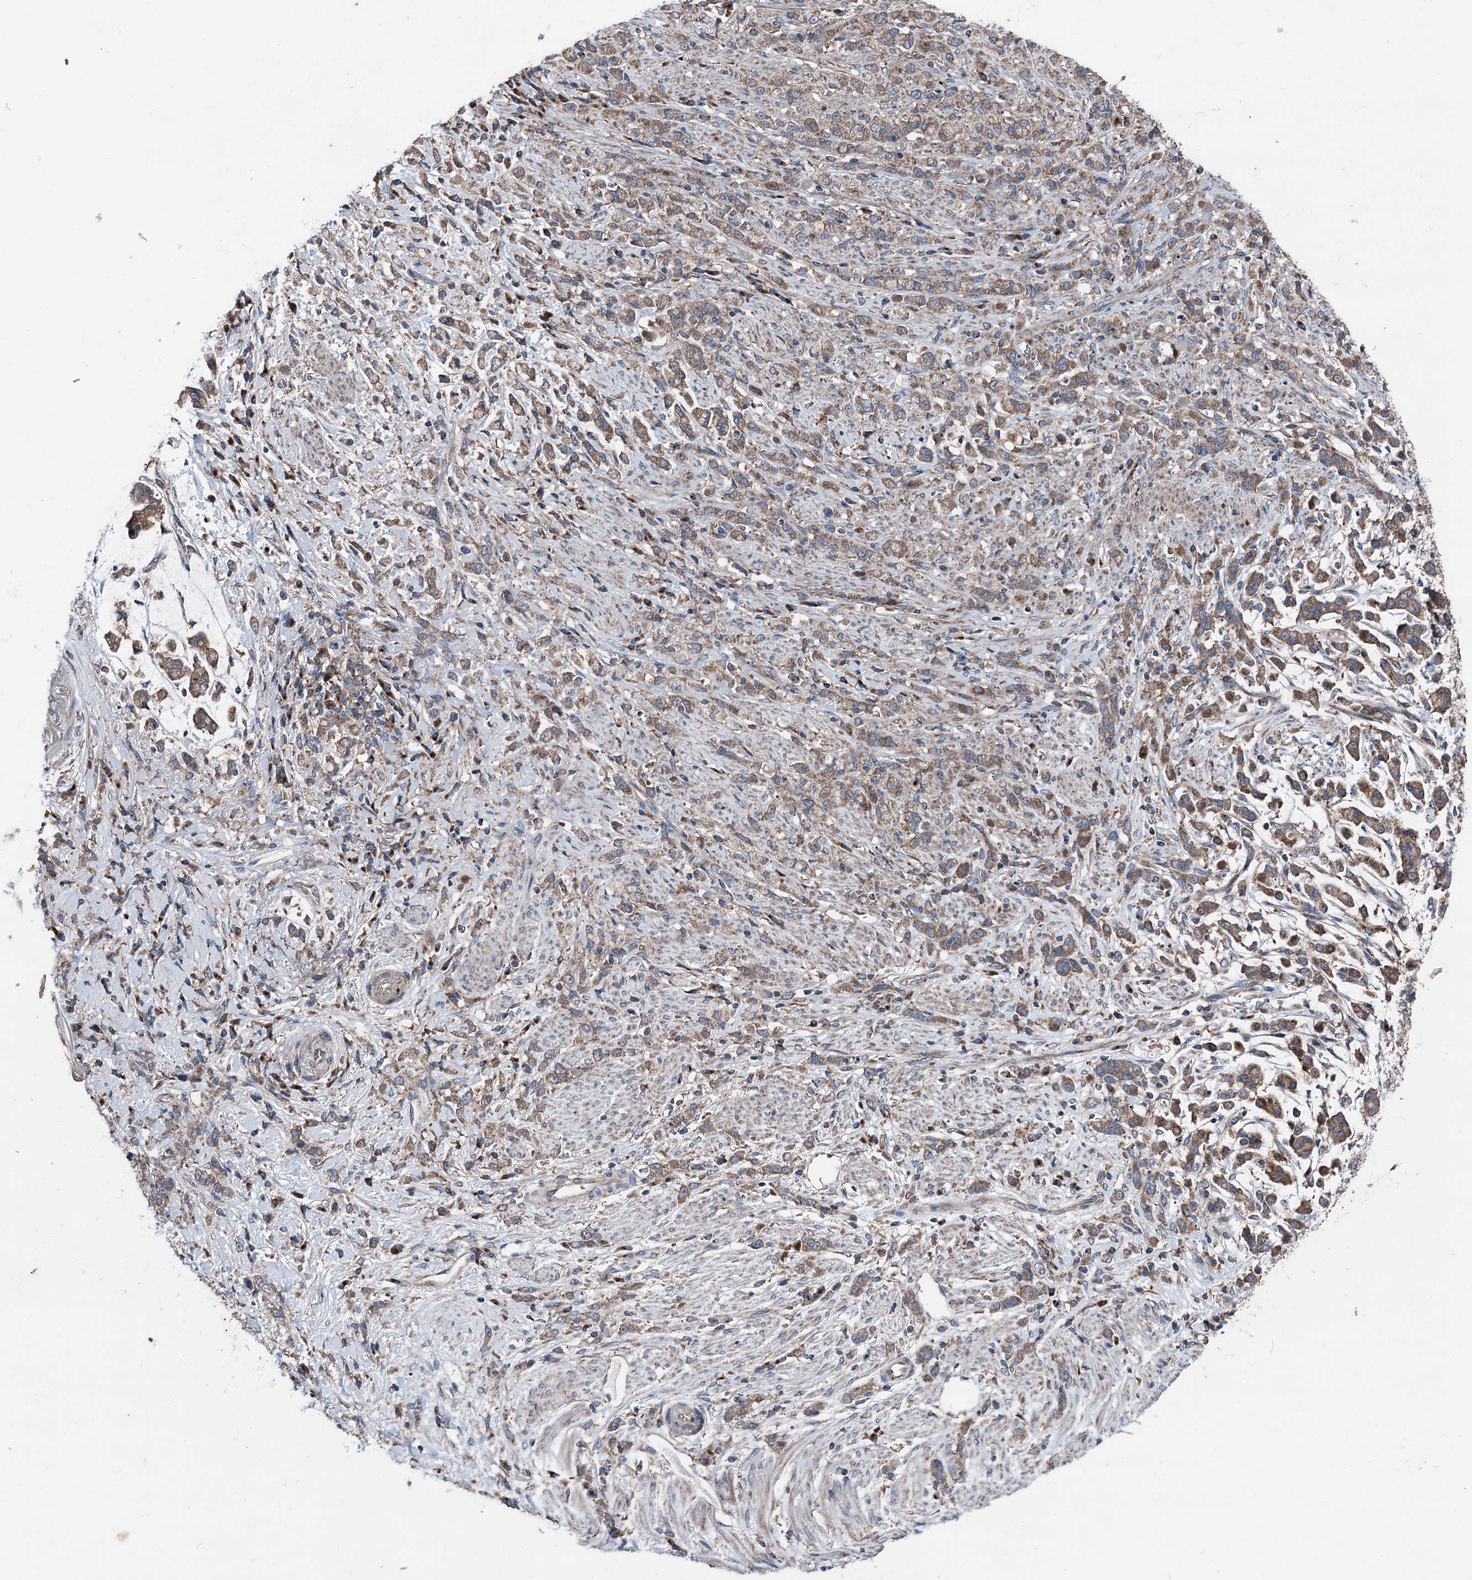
{"staining": {"intensity": "moderate", "quantity": ">75%", "location": "cytoplasmic/membranous"}, "tissue": "stomach cancer", "cell_type": "Tumor cells", "image_type": "cancer", "snomed": [{"axis": "morphology", "description": "Adenocarcinoma, NOS"}, {"axis": "topography", "description": "Stomach"}], "caption": "This micrograph shows immunohistochemistry (IHC) staining of human stomach adenocarcinoma, with medium moderate cytoplasmic/membranous expression in approximately >75% of tumor cells.", "gene": "RUFY1", "patient": {"sex": "female", "age": 60}}